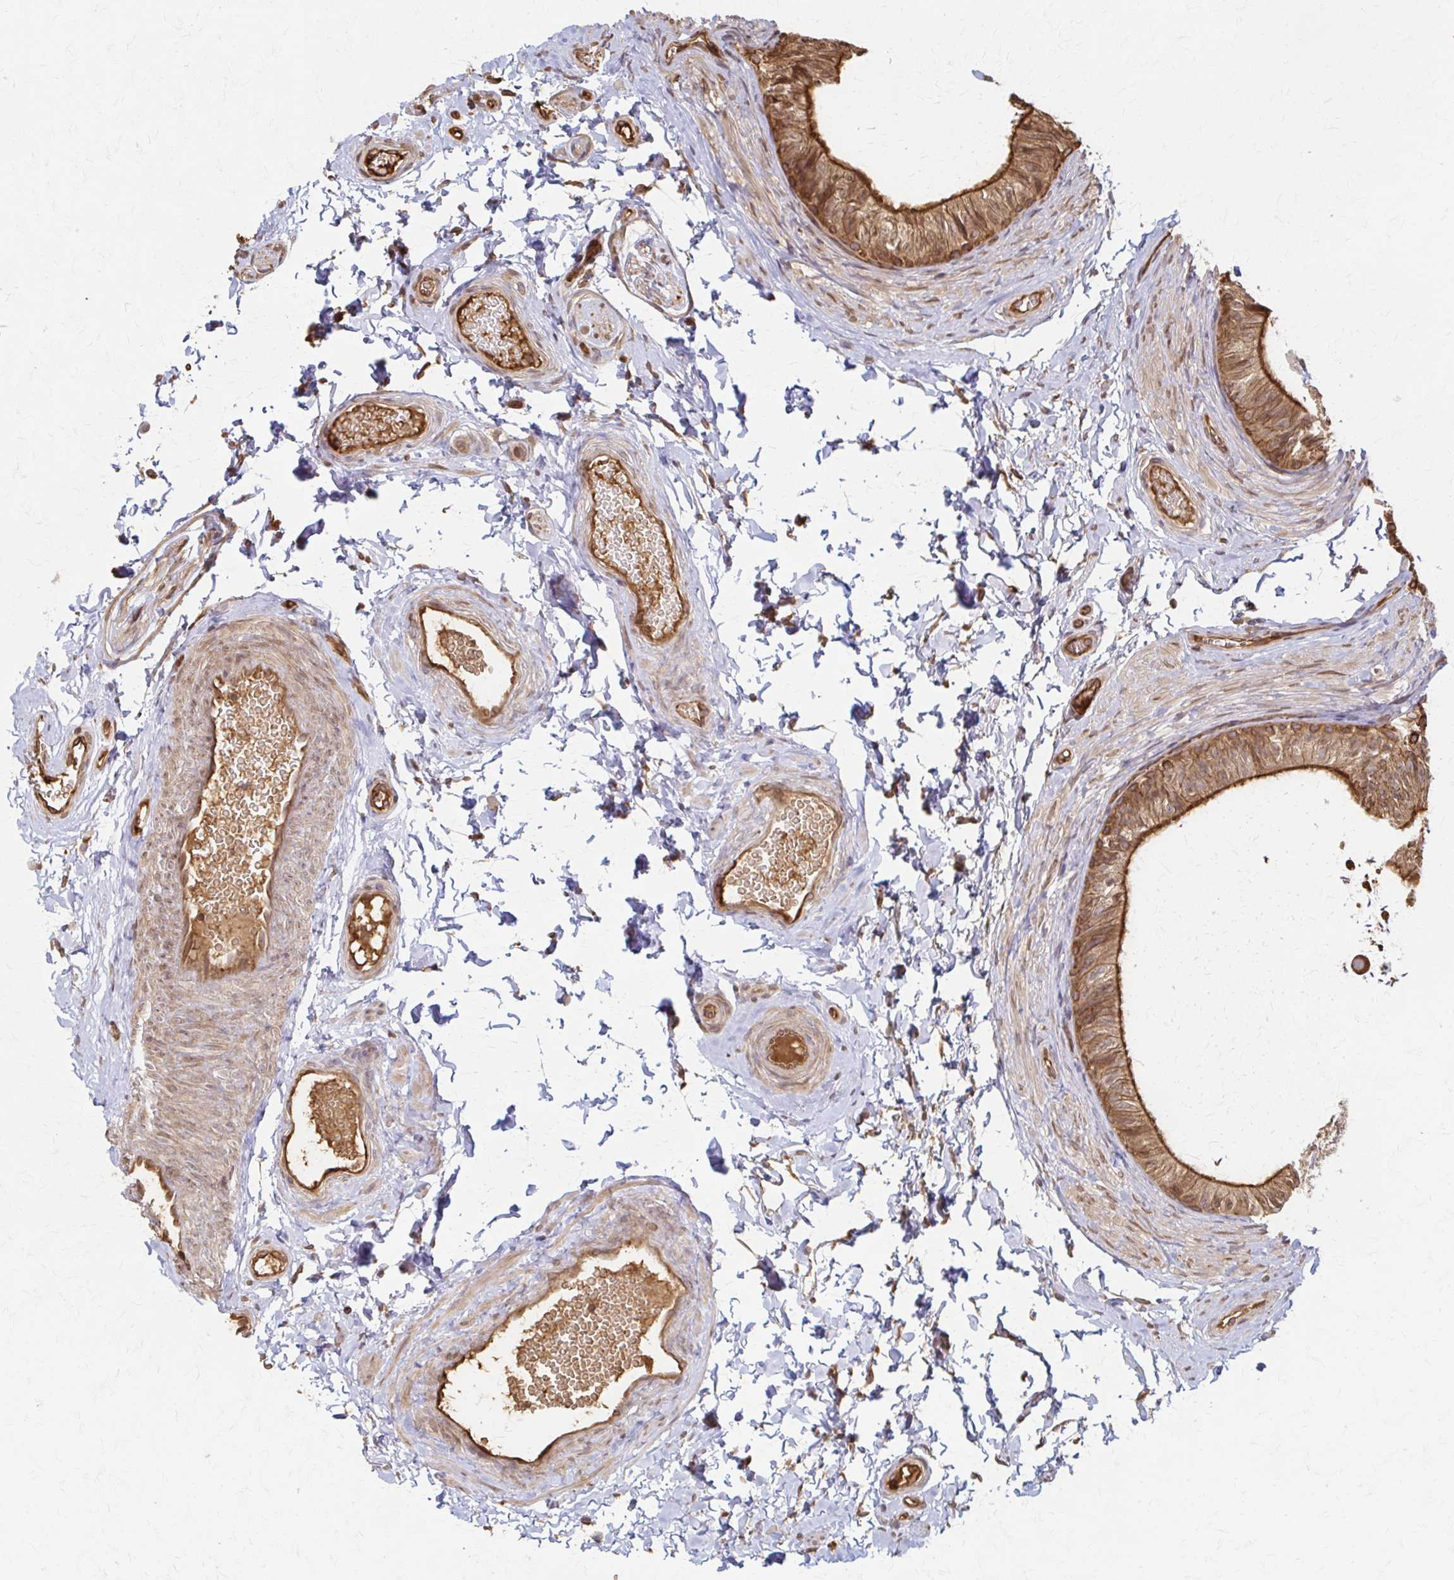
{"staining": {"intensity": "strong", "quantity": ">75%", "location": "cytoplasmic/membranous"}, "tissue": "epididymis", "cell_type": "Glandular cells", "image_type": "normal", "snomed": [{"axis": "morphology", "description": "Normal tissue, NOS"}, {"axis": "topography", "description": "Epididymis, spermatic cord, NOS"}, {"axis": "topography", "description": "Epididymis"}, {"axis": "topography", "description": "Peripheral nerve tissue"}], "caption": "This photomicrograph demonstrates immunohistochemistry staining of unremarkable epididymis, with high strong cytoplasmic/membranous expression in about >75% of glandular cells.", "gene": "ARHGAP35", "patient": {"sex": "male", "age": 29}}